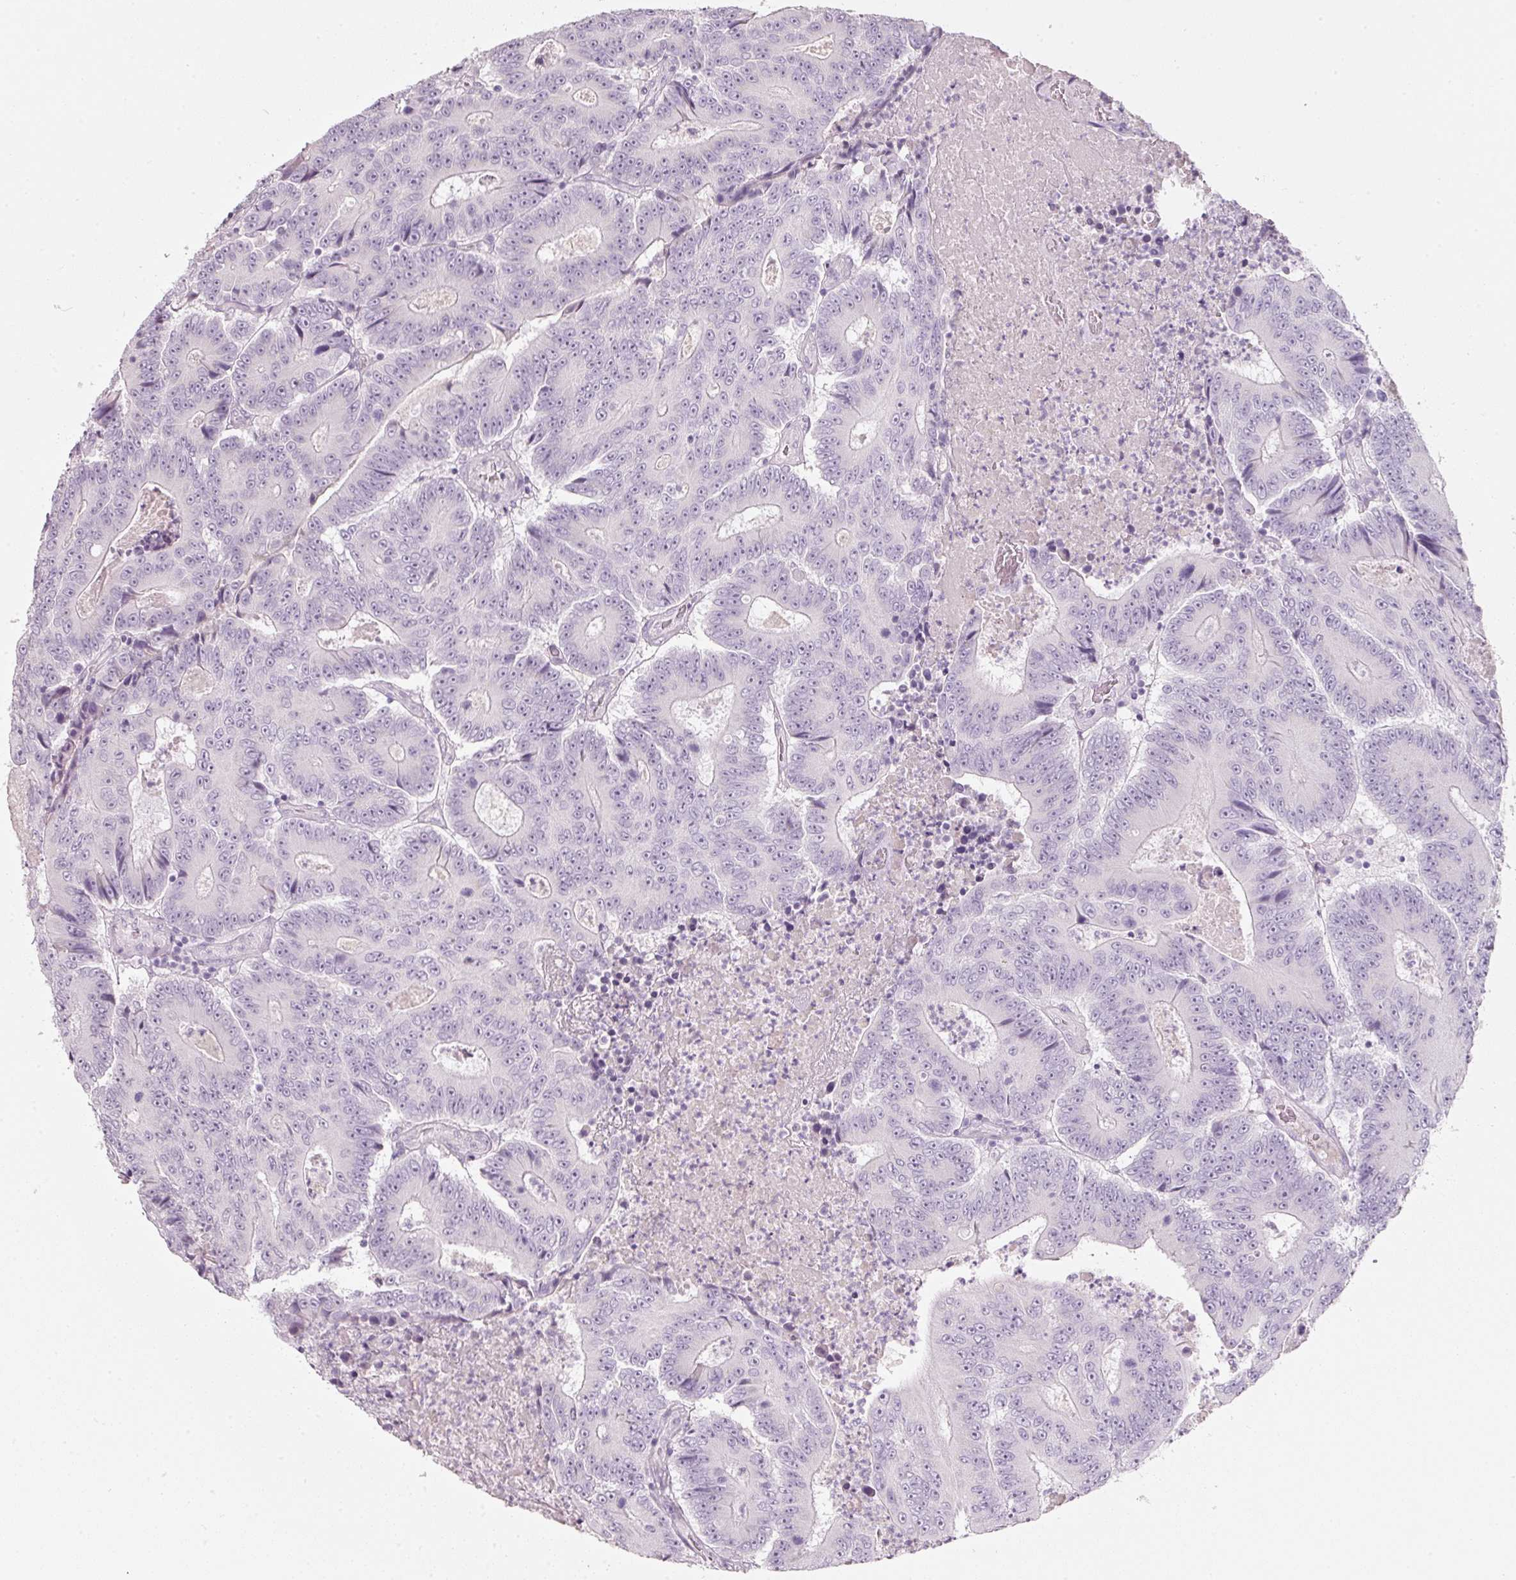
{"staining": {"intensity": "negative", "quantity": "none", "location": "none"}, "tissue": "colorectal cancer", "cell_type": "Tumor cells", "image_type": "cancer", "snomed": [{"axis": "morphology", "description": "Adenocarcinoma, NOS"}, {"axis": "topography", "description": "Colon"}], "caption": "Immunohistochemistry (IHC) photomicrograph of neoplastic tissue: colorectal adenocarcinoma stained with DAB (3,3'-diaminobenzidine) displays no significant protein expression in tumor cells. Brightfield microscopy of immunohistochemistry (IHC) stained with DAB (brown) and hematoxylin (blue), captured at high magnification.", "gene": "ENSG00000206549", "patient": {"sex": "male", "age": 83}}